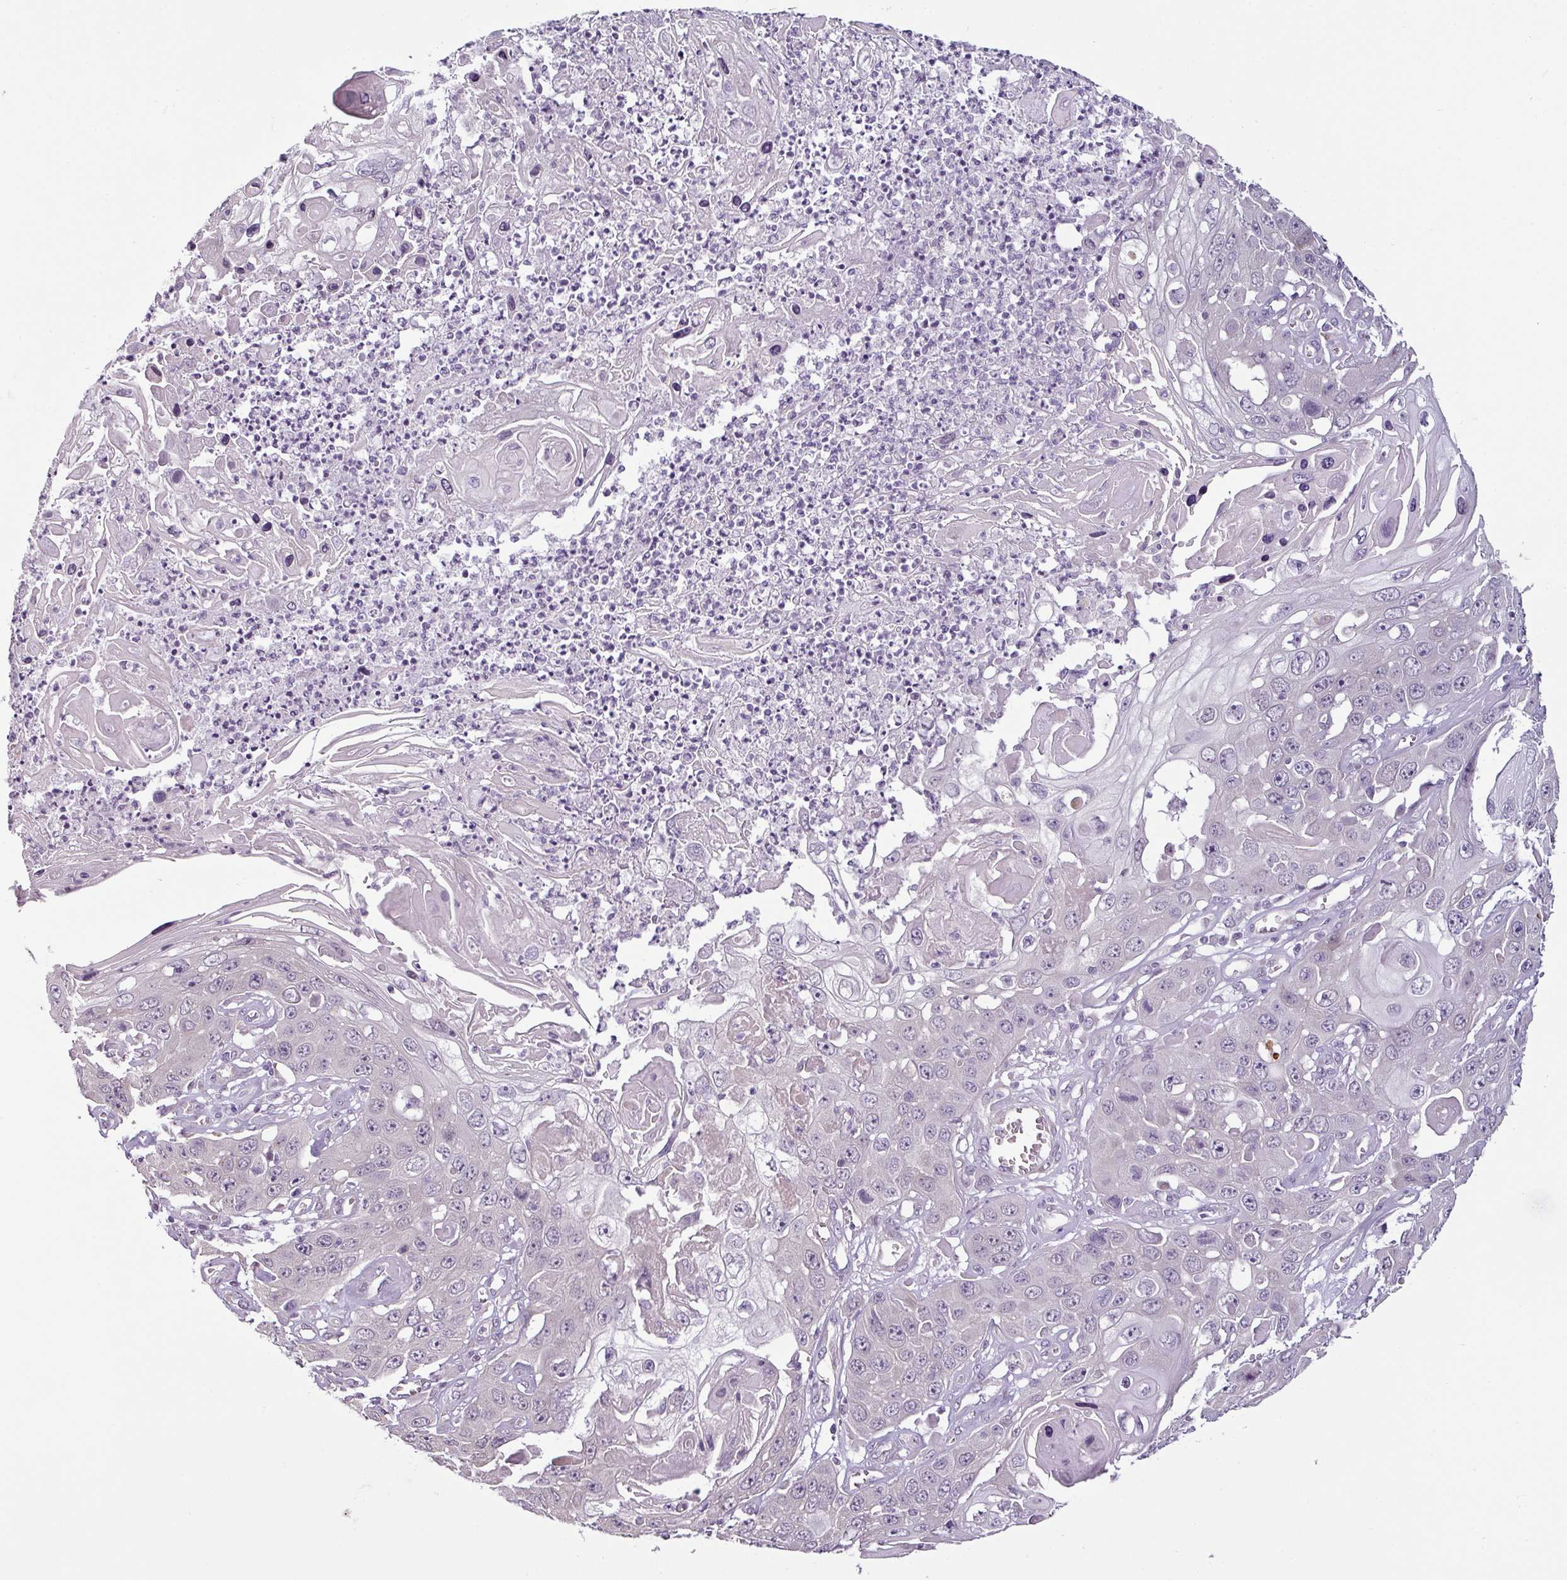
{"staining": {"intensity": "negative", "quantity": "none", "location": "none"}, "tissue": "skin cancer", "cell_type": "Tumor cells", "image_type": "cancer", "snomed": [{"axis": "morphology", "description": "Squamous cell carcinoma, NOS"}, {"axis": "topography", "description": "Skin"}], "caption": "This is a image of IHC staining of squamous cell carcinoma (skin), which shows no staining in tumor cells.", "gene": "OR52D1", "patient": {"sex": "male", "age": 55}}